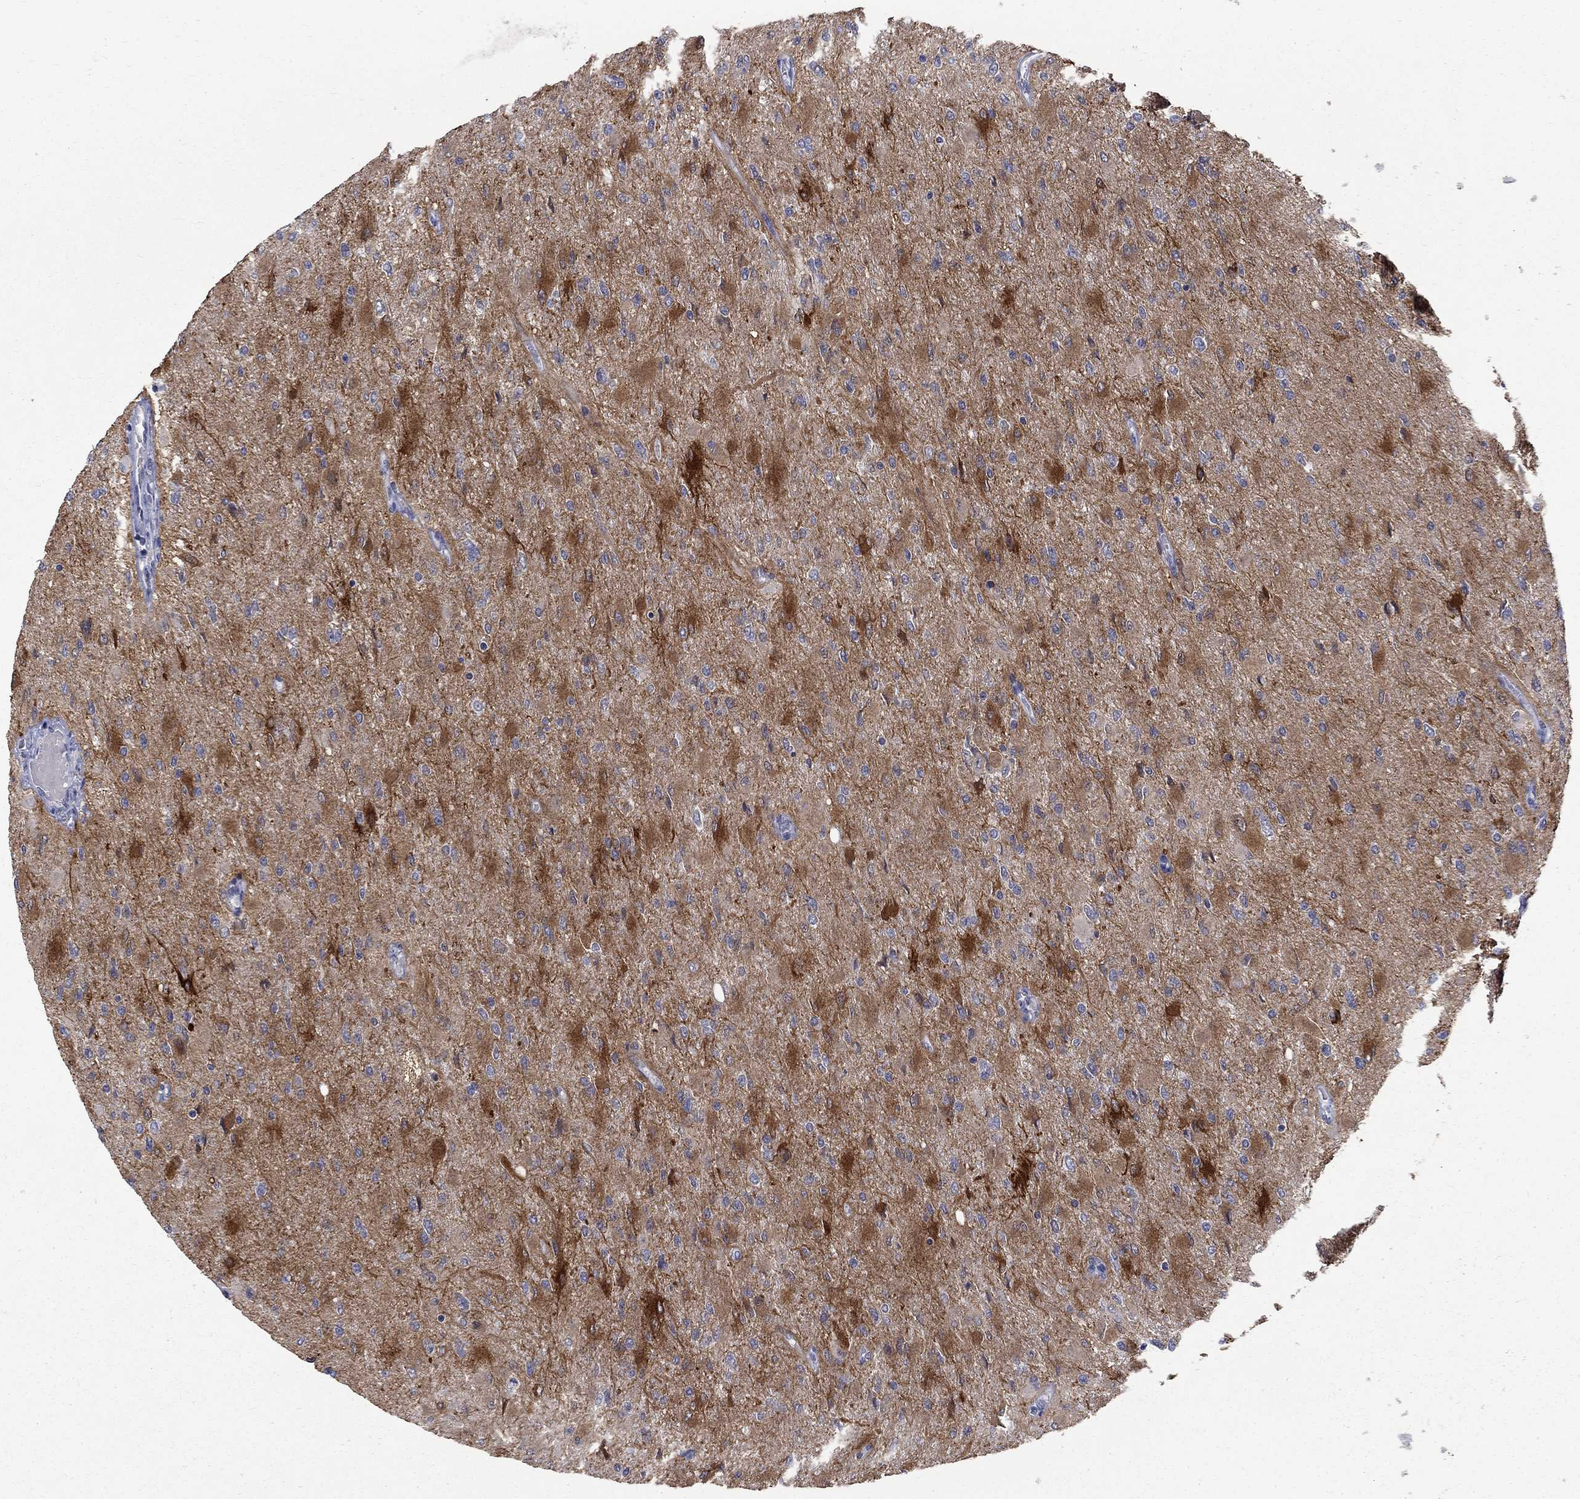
{"staining": {"intensity": "strong", "quantity": "<25%", "location": "cytoplasmic/membranous"}, "tissue": "glioma", "cell_type": "Tumor cells", "image_type": "cancer", "snomed": [{"axis": "morphology", "description": "Glioma, malignant, High grade"}, {"axis": "topography", "description": "Cerebral cortex"}], "caption": "Strong cytoplasmic/membranous positivity for a protein is identified in approximately <25% of tumor cells of malignant high-grade glioma using immunohistochemistry (IHC).", "gene": "CTNND2", "patient": {"sex": "female", "age": 36}}